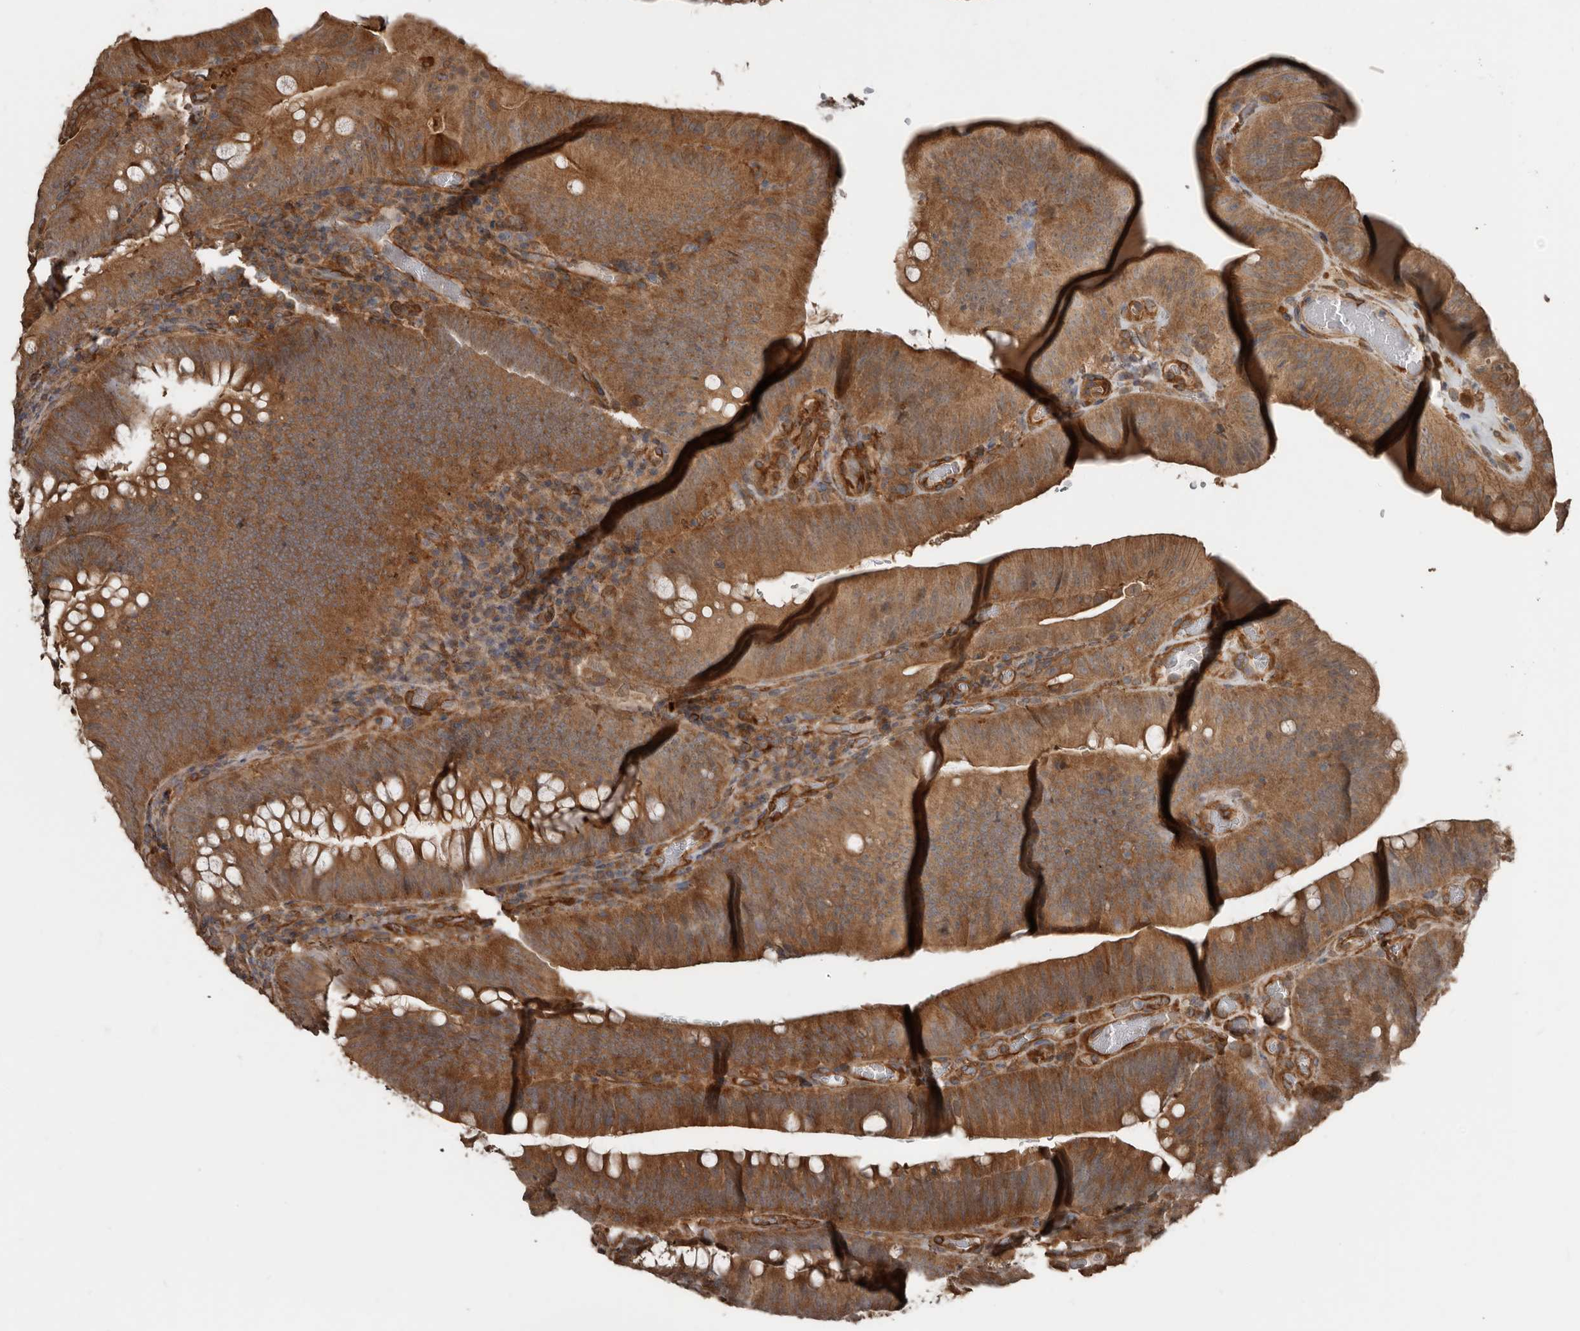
{"staining": {"intensity": "moderate", "quantity": ">75%", "location": "cytoplasmic/membranous"}, "tissue": "colorectal cancer", "cell_type": "Tumor cells", "image_type": "cancer", "snomed": [{"axis": "morphology", "description": "Normal tissue, NOS"}, {"axis": "topography", "description": "Colon"}], "caption": "Immunohistochemistry of colorectal cancer exhibits medium levels of moderate cytoplasmic/membranous staining in approximately >75% of tumor cells.", "gene": "EXOC3L1", "patient": {"sex": "female", "age": 82}}